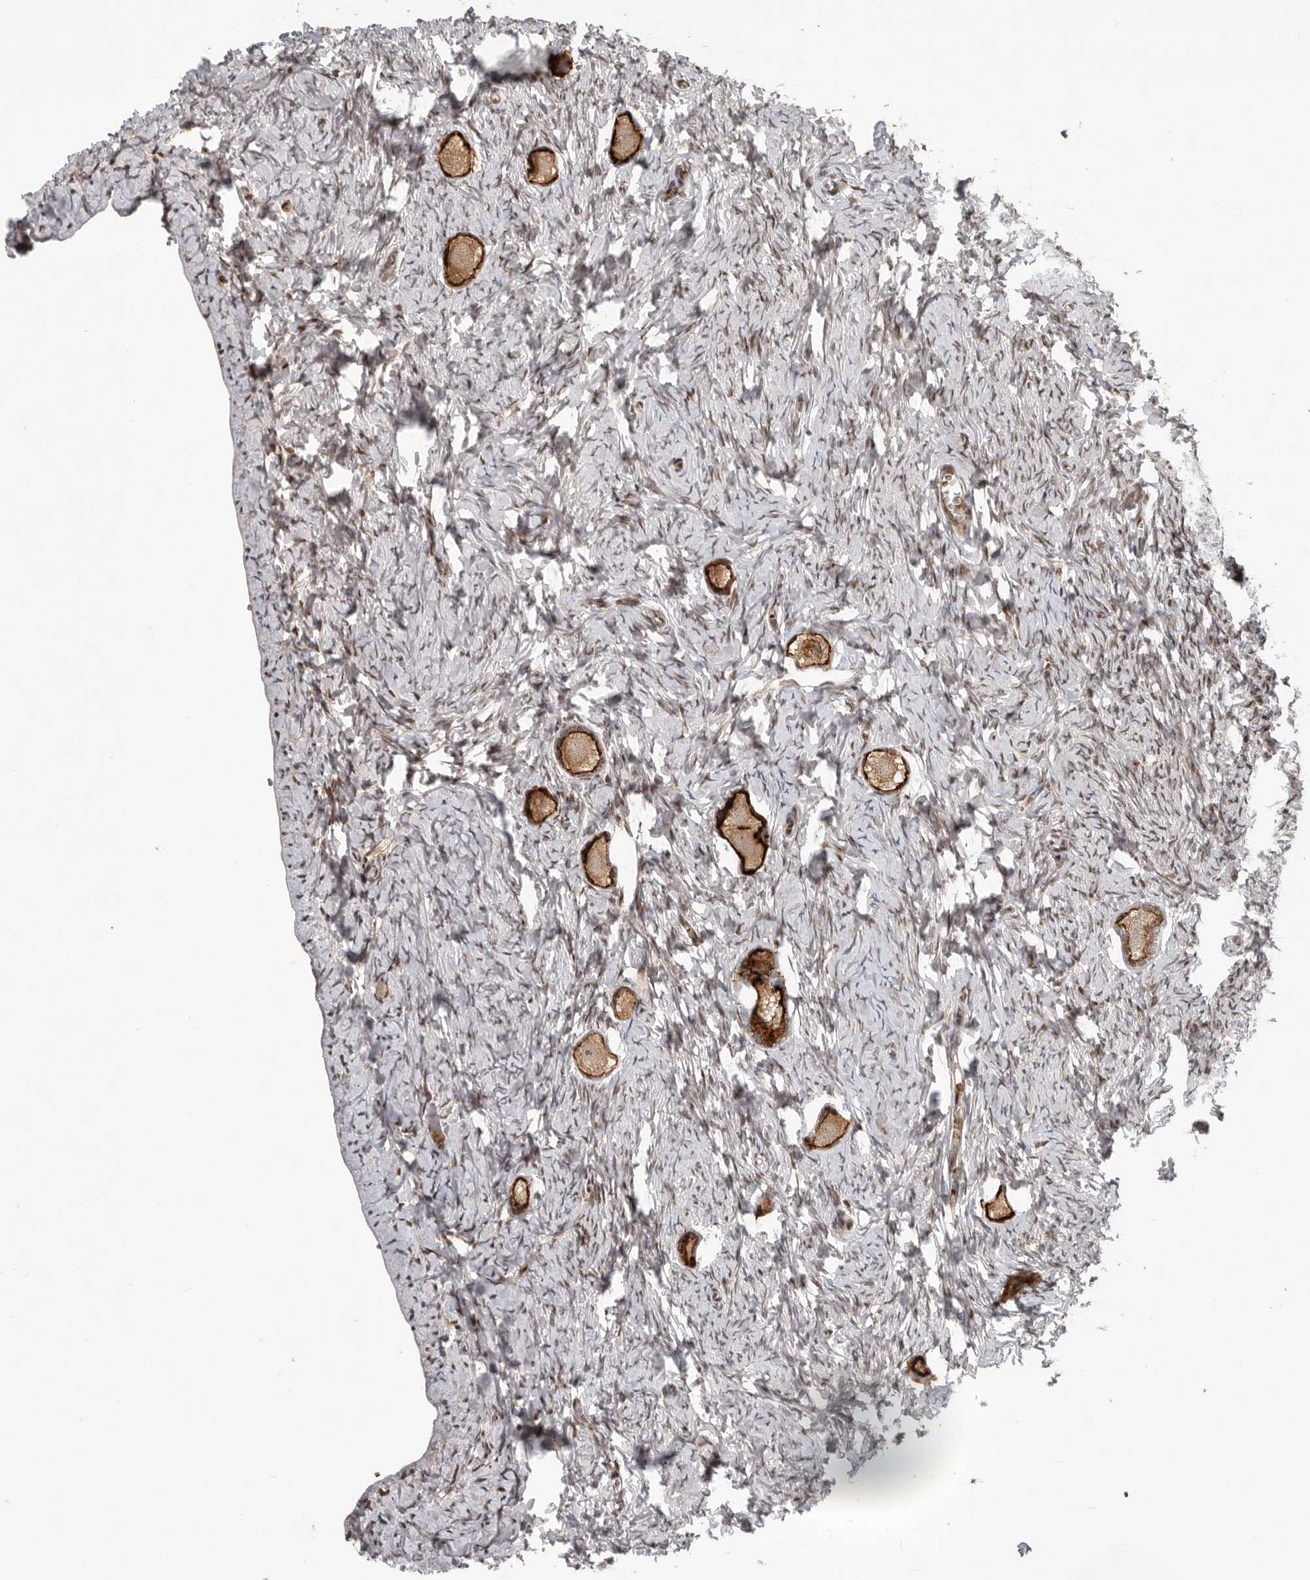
{"staining": {"intensity": "strong", "quantity": ">75%", "location": "cytoplasmic/membranous,nuclear"}, "tissue": "ovary", "cell_type": "Follicle cells", "image_type": "normal", "snomed": [{"axis": "morphology", "description": "Normal tissue, NOS"}, {"axis": "topography", "description": "Ovary"}], "caption": "This is an image of immunohistochemistry (IHC) staining of normal ovary, which shows strong expression in the cytoplasmic/membranous,nuclear of follicle cells.", "gene": "RABIF", "patient": {"sex": "female", "age": 27}}